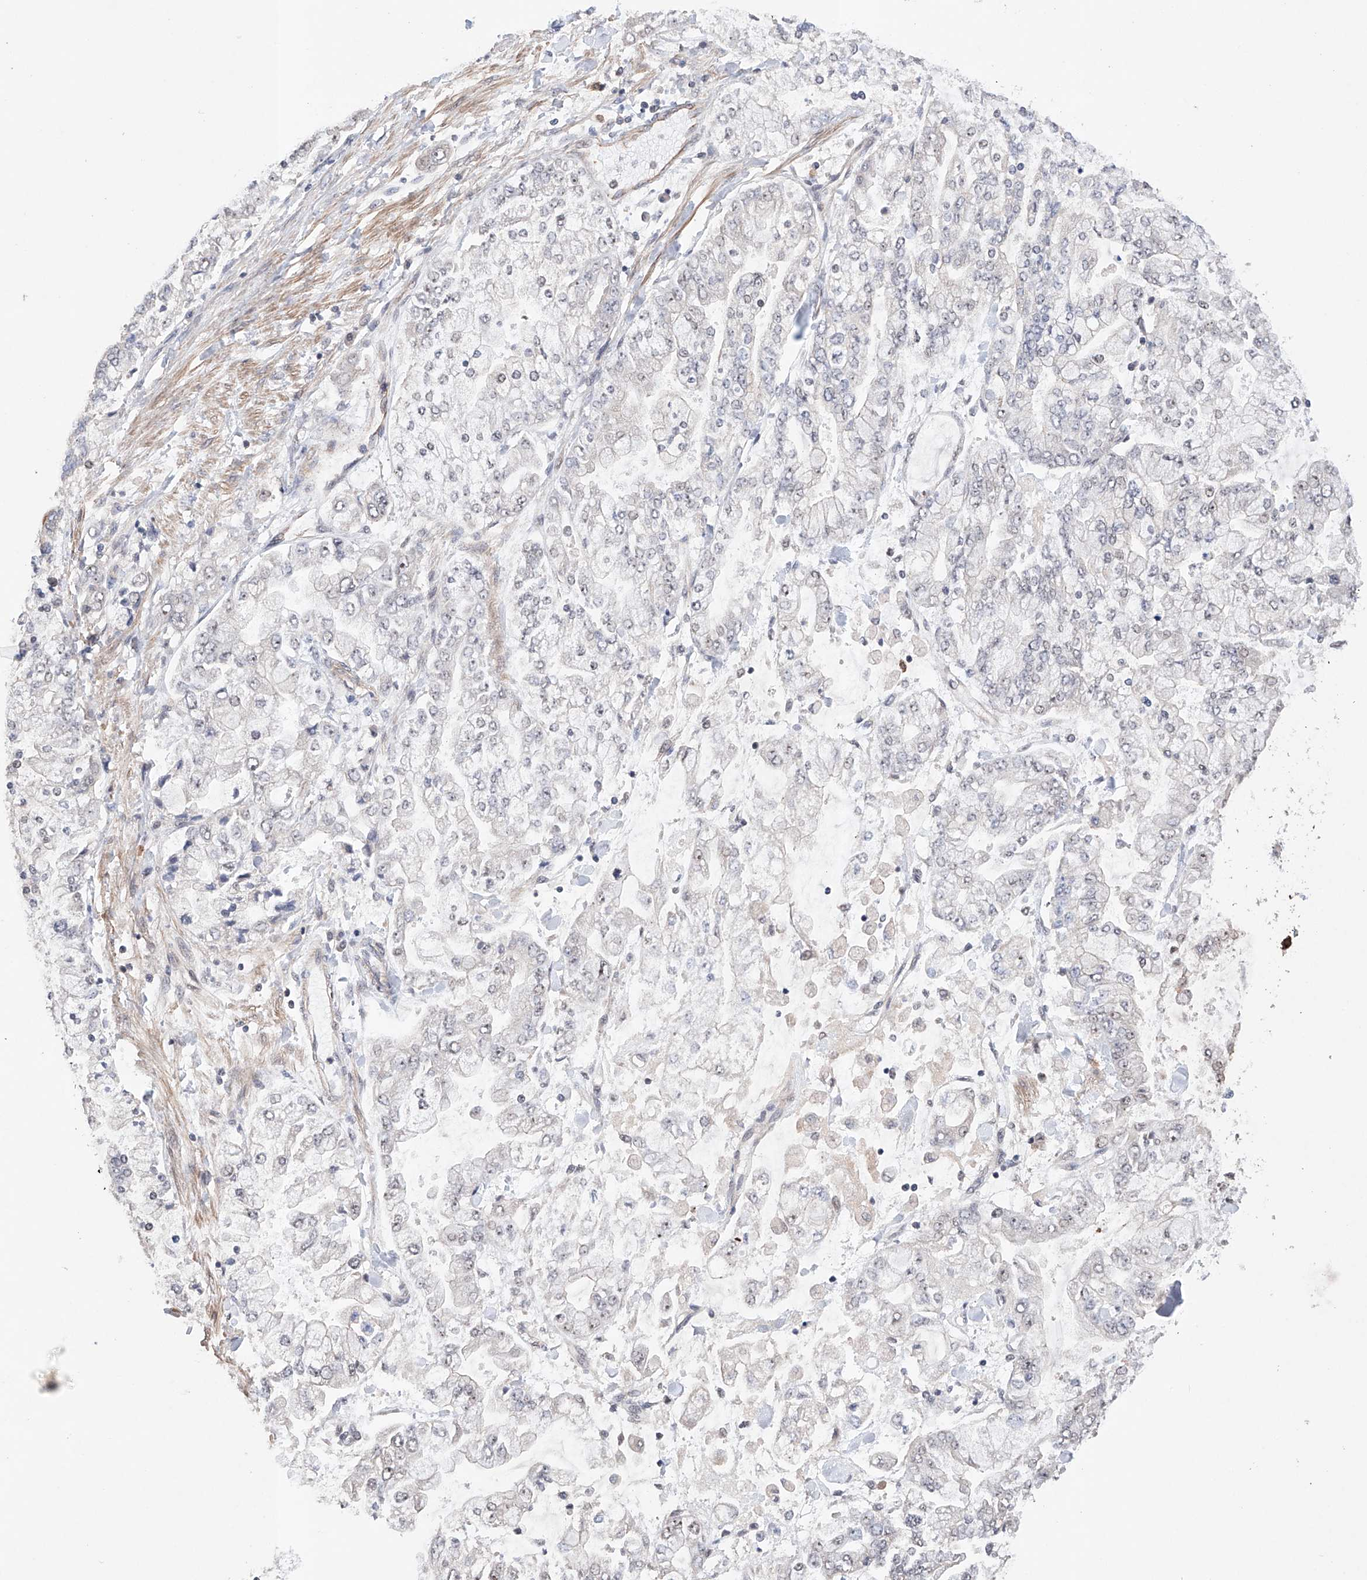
{"staining": {"intensity": "weak", "quantity": "25%-75%", "location": "nuclear"}, "tissue": "stomach cancer", "cell_type": "Tumor cells", "image_type": "cancer", "snomed": [{"axis": "morphology", "description": "Normal tissue, NOS"}, {"axis": "morphology", "description": "Adenocarcinoma, NOS"}, {"axis": "topography", "description": "Stomach, upper"}, {"axis": "topography", "description": "Stomach"}], "caption": "Protein expression analysis of human adenocarcinoma (stomach) reveals weak nuclear expression in approximately 25%-75% of tumor cells.", "gene": "AFG1L", "patient": {"sex": "male", "age": 76}}